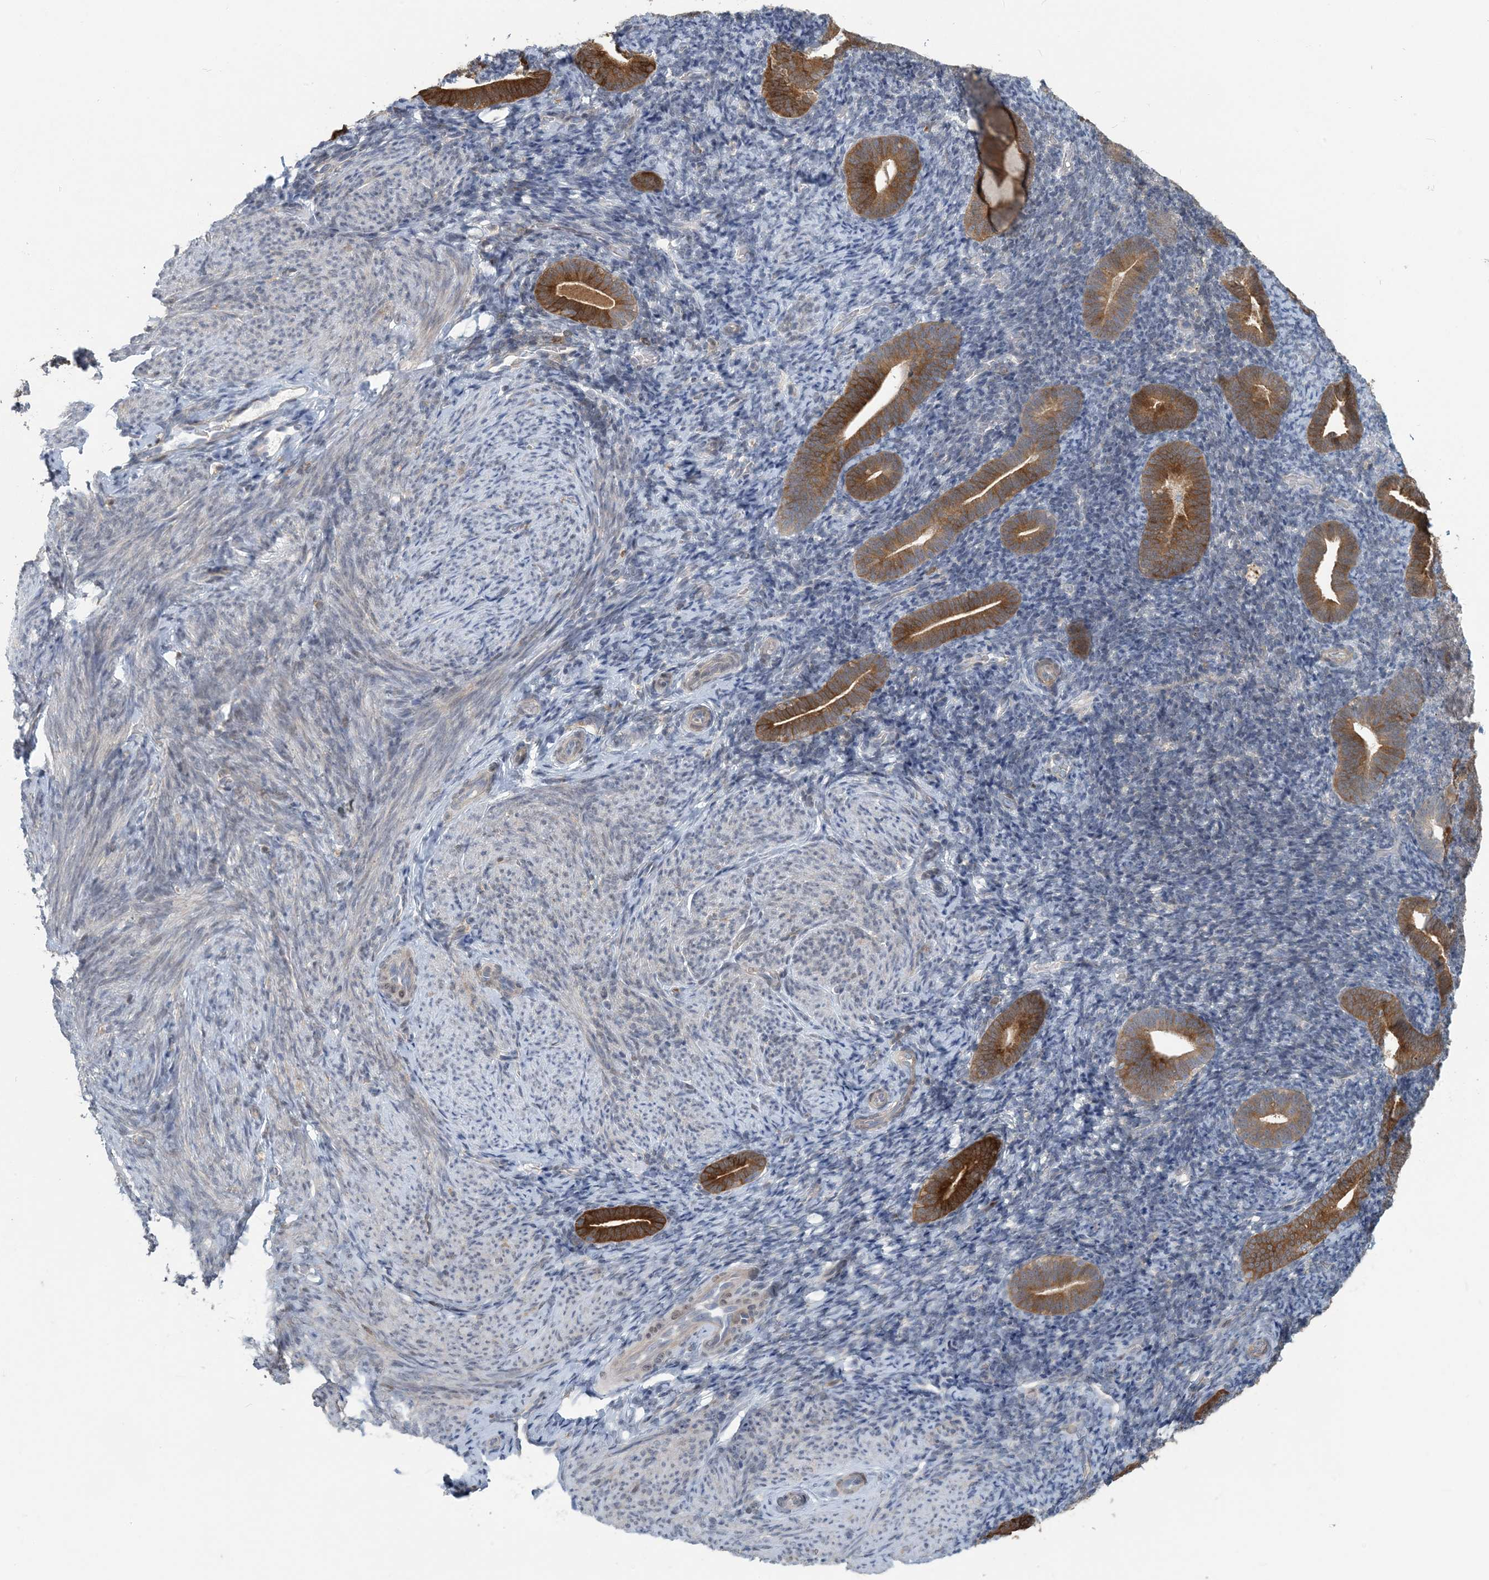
{"staining": {"intensity": "negative", "quantity": "none", "location": "none"}, "tissue": "endometrium", "cell_type": "Cells in endometrial stroma", "image_type": "normal", "snomed": [{"axis": "morphology", "description": "Normal tissue, NOS"}, {"axis": "topography", "description": "Endometrium"}], "caption": "IHC photomicrograph of normal endometrium: endometrium stained with DAB shows no significant protein expression in cells in endometrial stroma.", "gene": "ZC3H12A", "patient": {"sex": "female", "age": 51}}